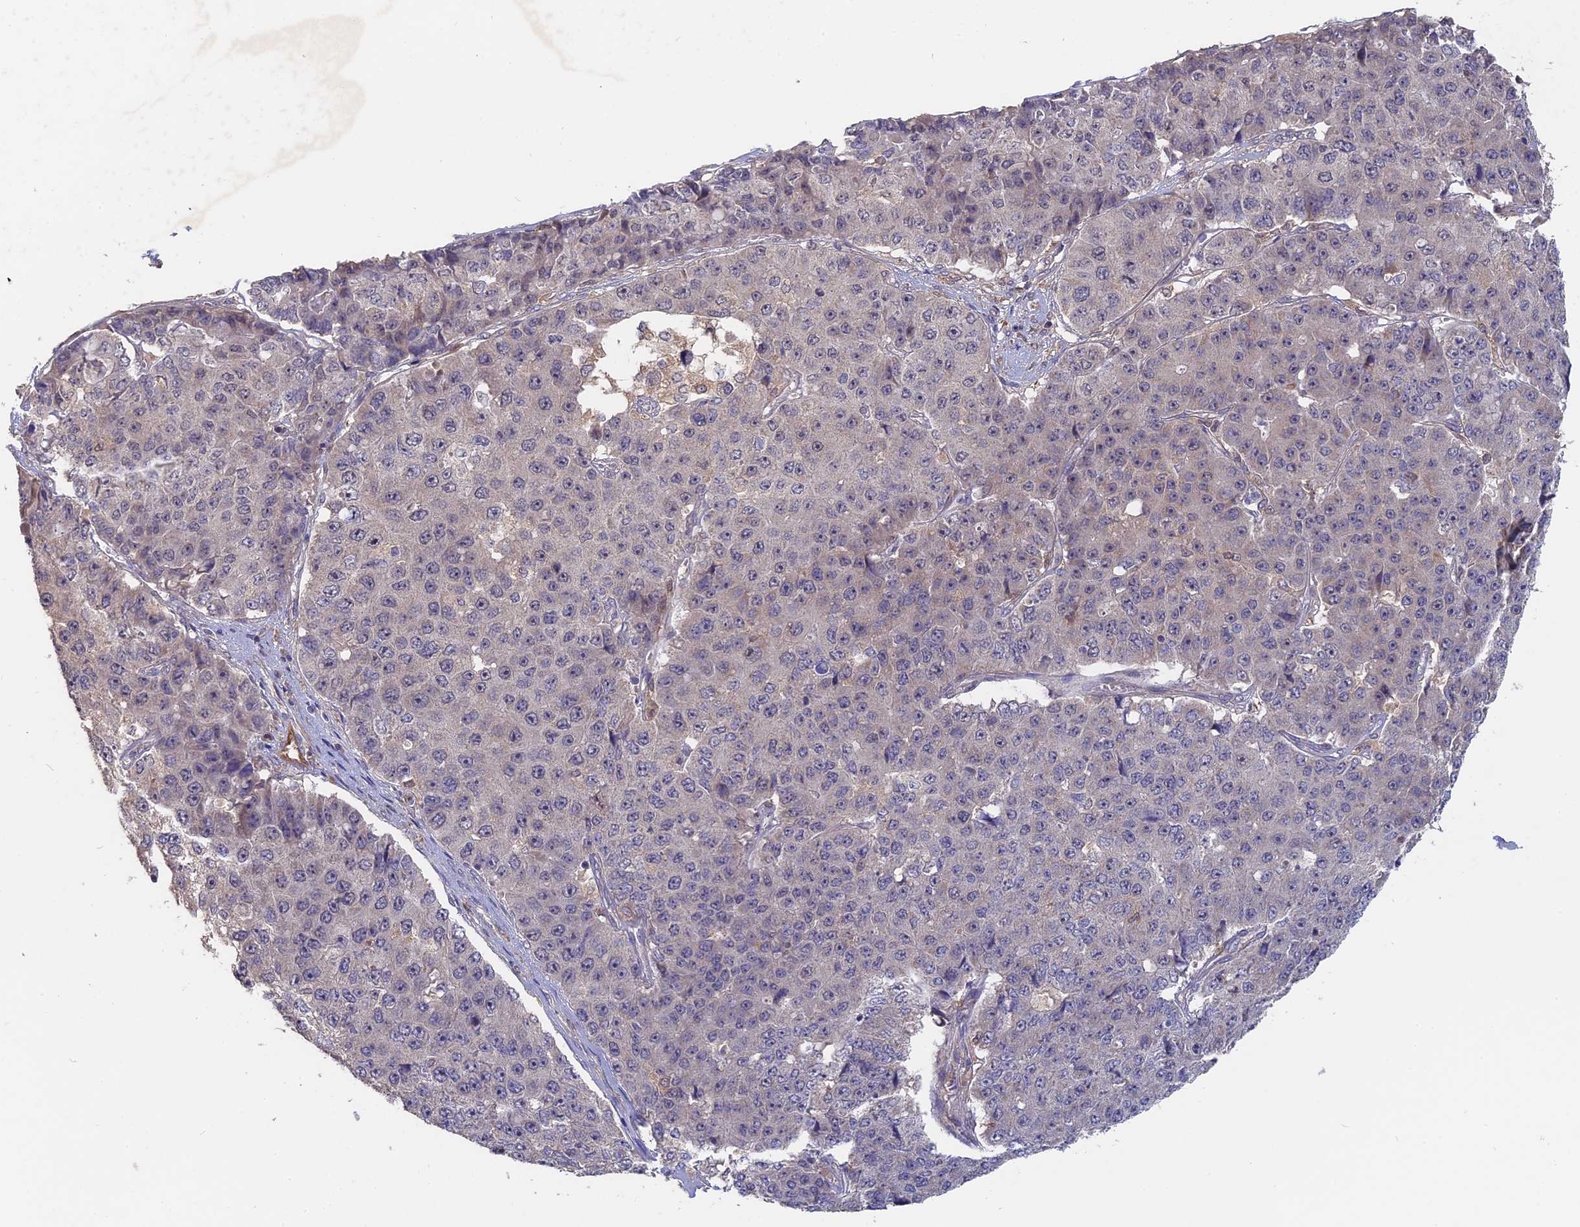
{"staining": {"intensity": "negative", "quantity": "none", "location": "none"}, "tissue": "pancreatic cancer", "cell_type": "Tumor cells", "image_type": "cancer", "snomed": [{"axis": "morphology", "description": "Adenocarcinoma, NOS"}, {"axis": "topography", "description": "Pancreas"}], "caption": "Tumor cells are negative for protein expression in human pancreatic adenocarcinoma. Nuclei are stained in blue.", "gene": "SAC3D1", "patient": {"sex": "male", "age": 50}}